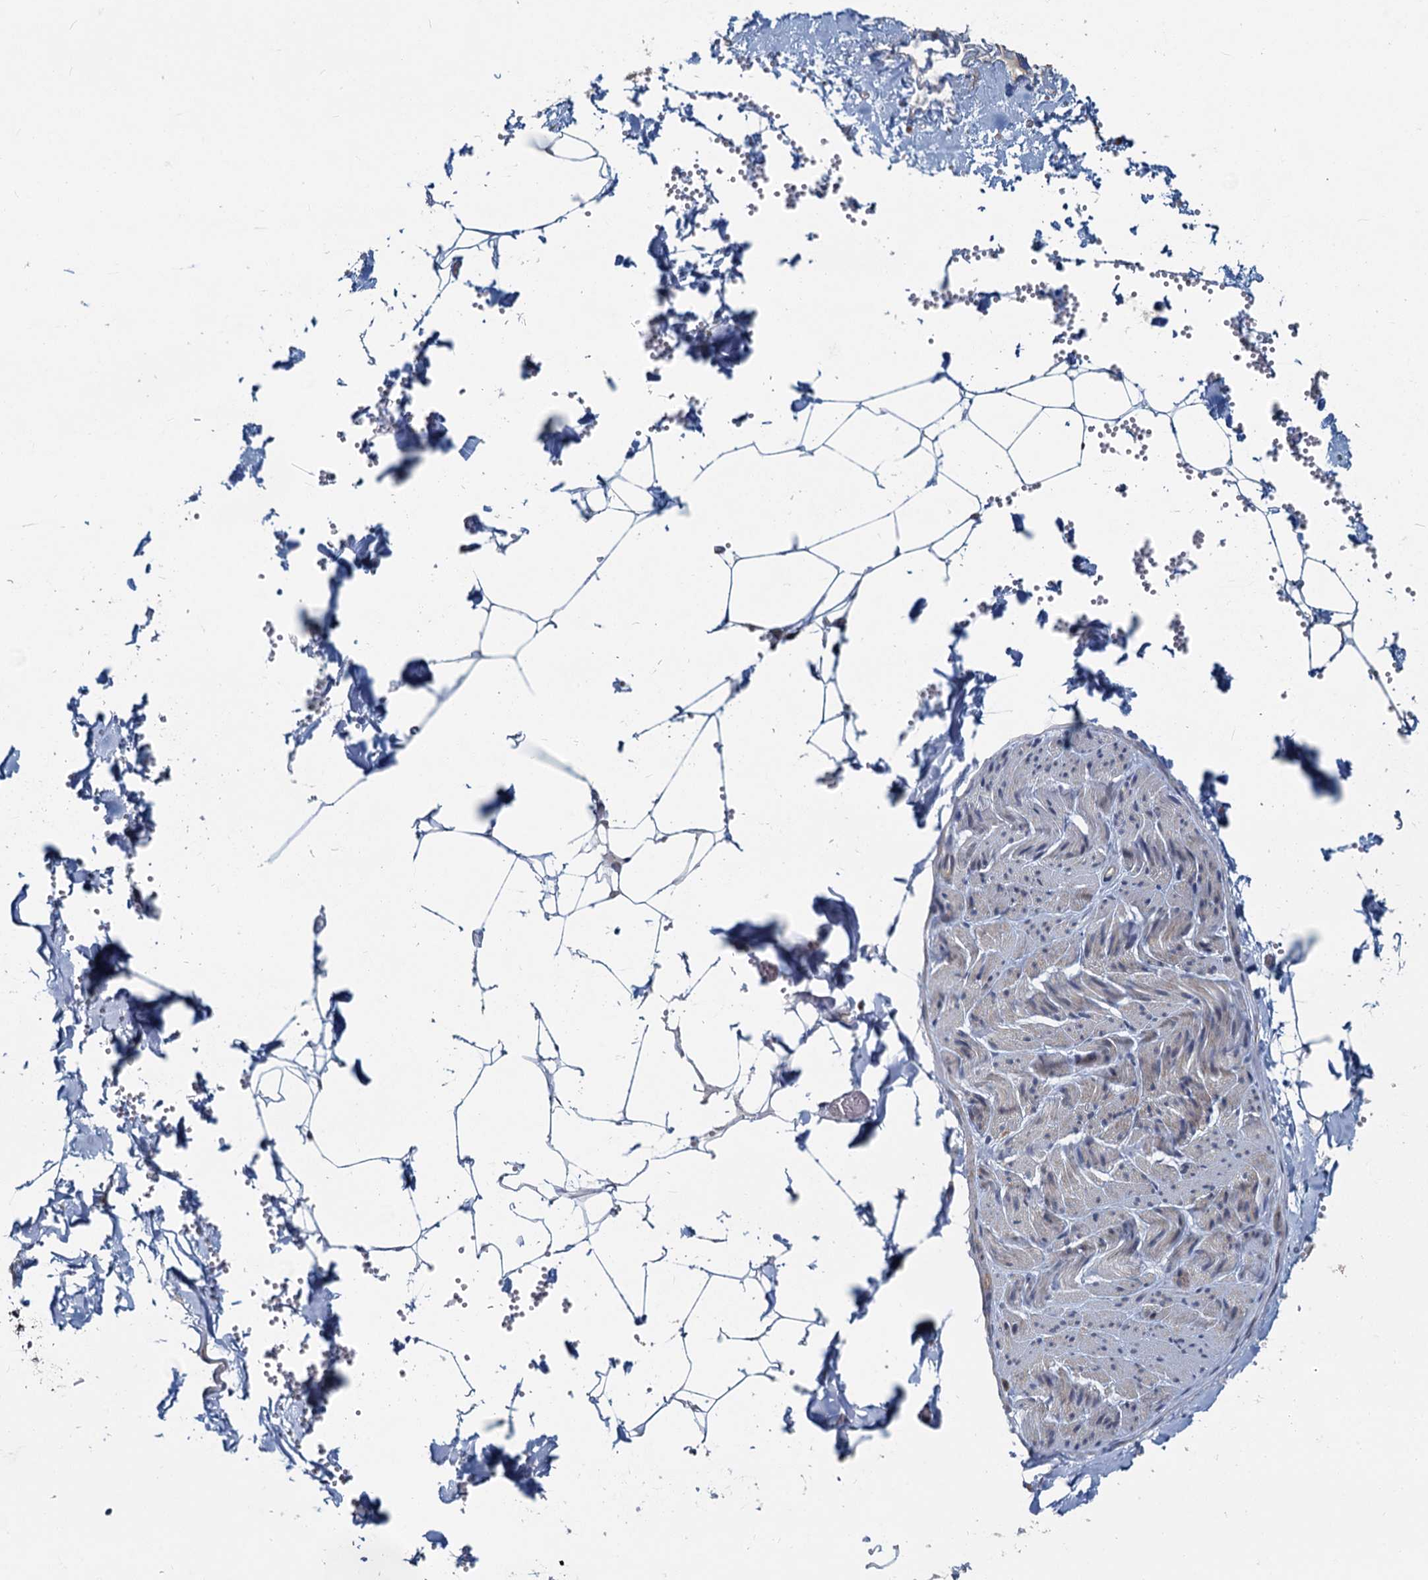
{"staining": {"intensity": "negative", "quantity": "none", "location": "none"}, "tissue": "adipose tissue", "cell_type": "Adipocytes", "image_type": "normal", "snomed": [{"axis": "morphology", "description": "Normal tissue, NOS"}, {"axis": "topography", "description": "Gallbladder"}, {"axis": "topography", "description": "Peripheral nerve tissue"}], "caption": "Adipocytes show no significant expression in unremarkable adipose tissue. (Immunohistochemistry, brightfield microscopy, high magnification).", "gene": "ADCY2", "patient": {"sex": "male", "age": 38}}